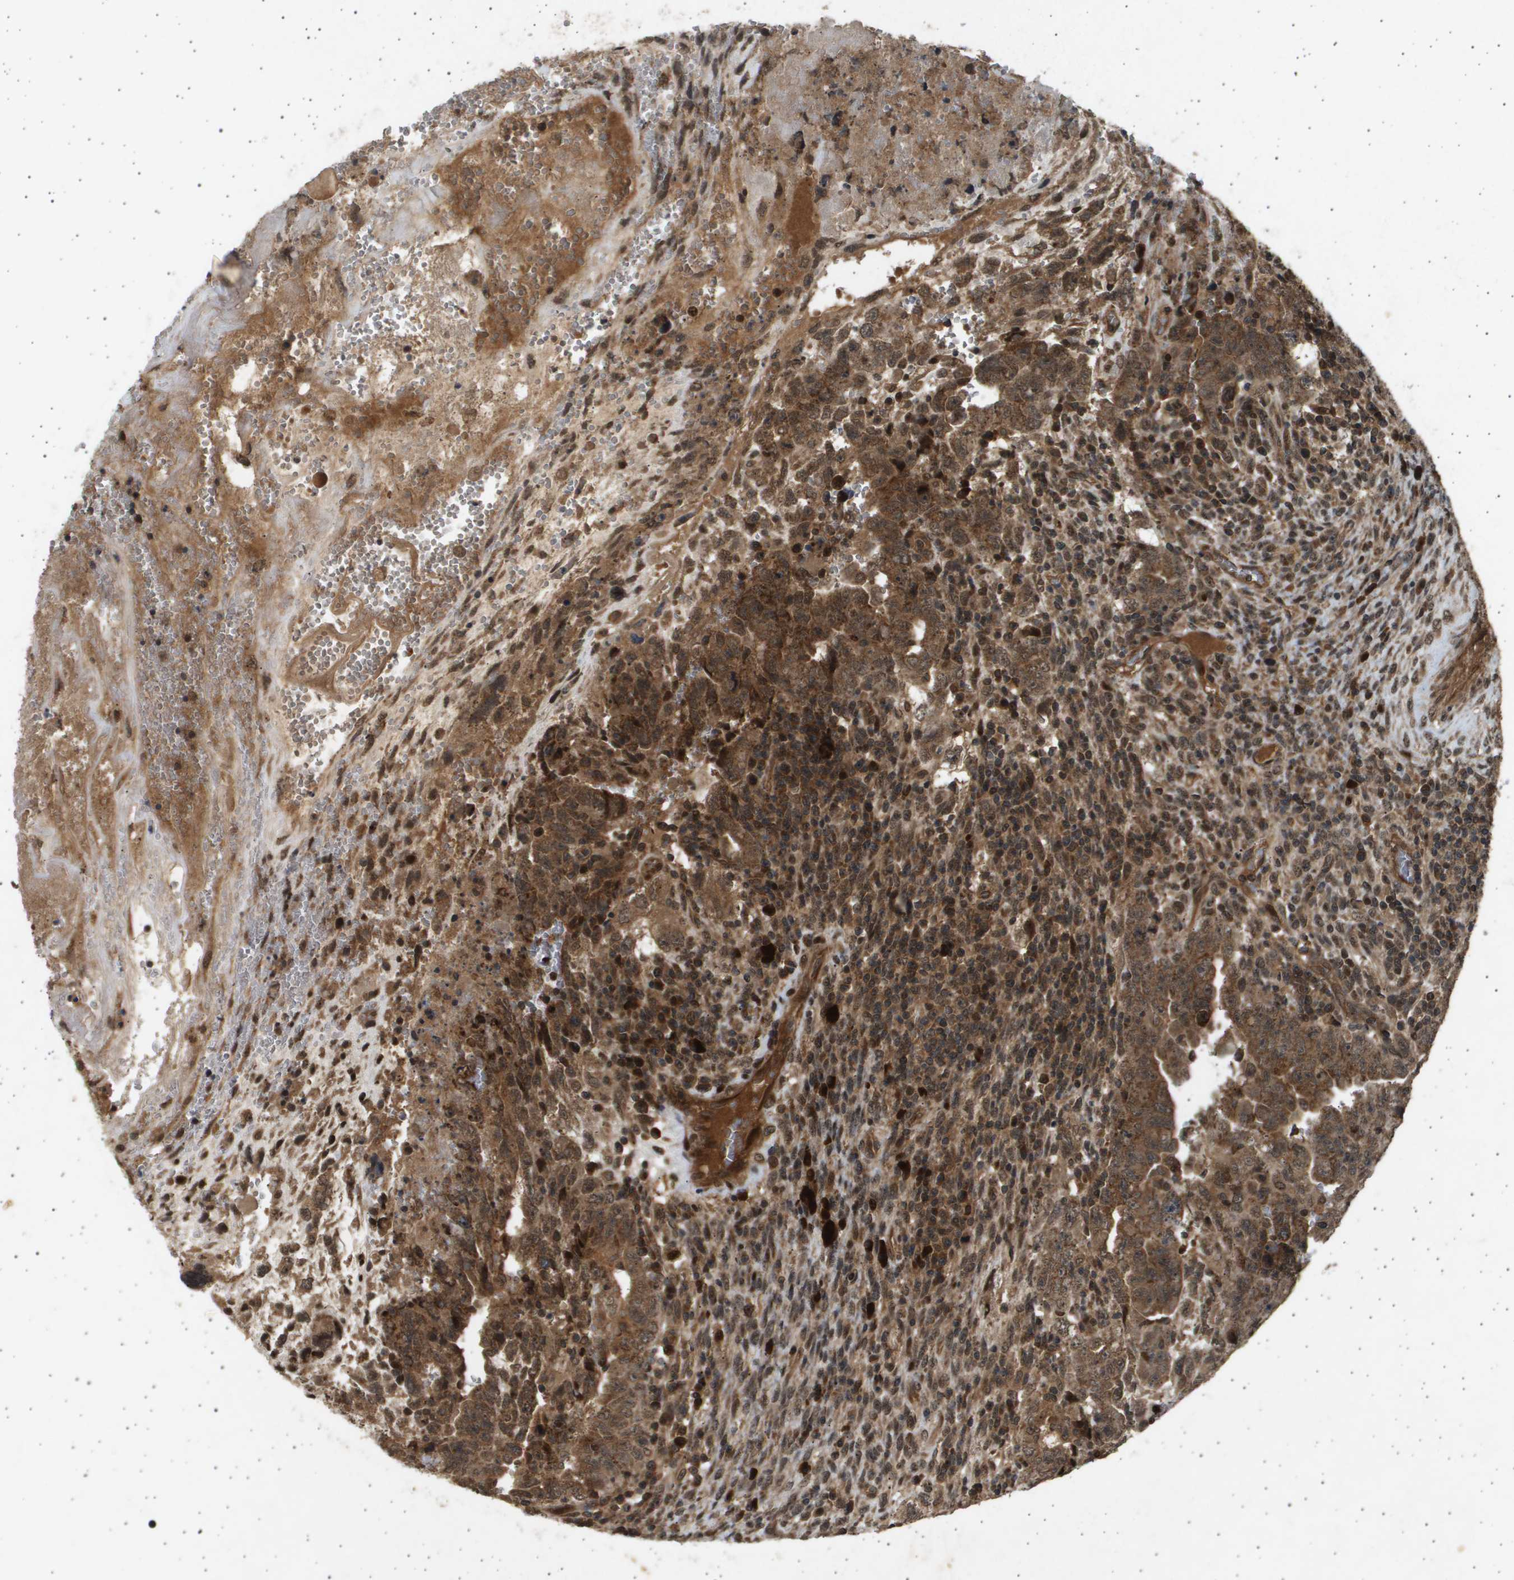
{"staining": {"intensity": "strong", "quantity": ">75%", "location": "cytoplasmic/membranous,nuclear"}, "tissue": "testis cancer", "cell_type": "Tumor cells", "image_type": "cancer", "snomed": [{"axis": "morphology", "description": "Carcinoma, Embryonal, NOS"}, {"axis": "topography", "description": "Testis"}], "caption": "Human testis embryonal carcinoma stained with a brown dye exhibits strong cytoplasmic/membranous and nuclear positive positivity in about >75% of tumor cells.", "gene": "TNRC6A", "patient": {"sex": "male", "age": 28}}